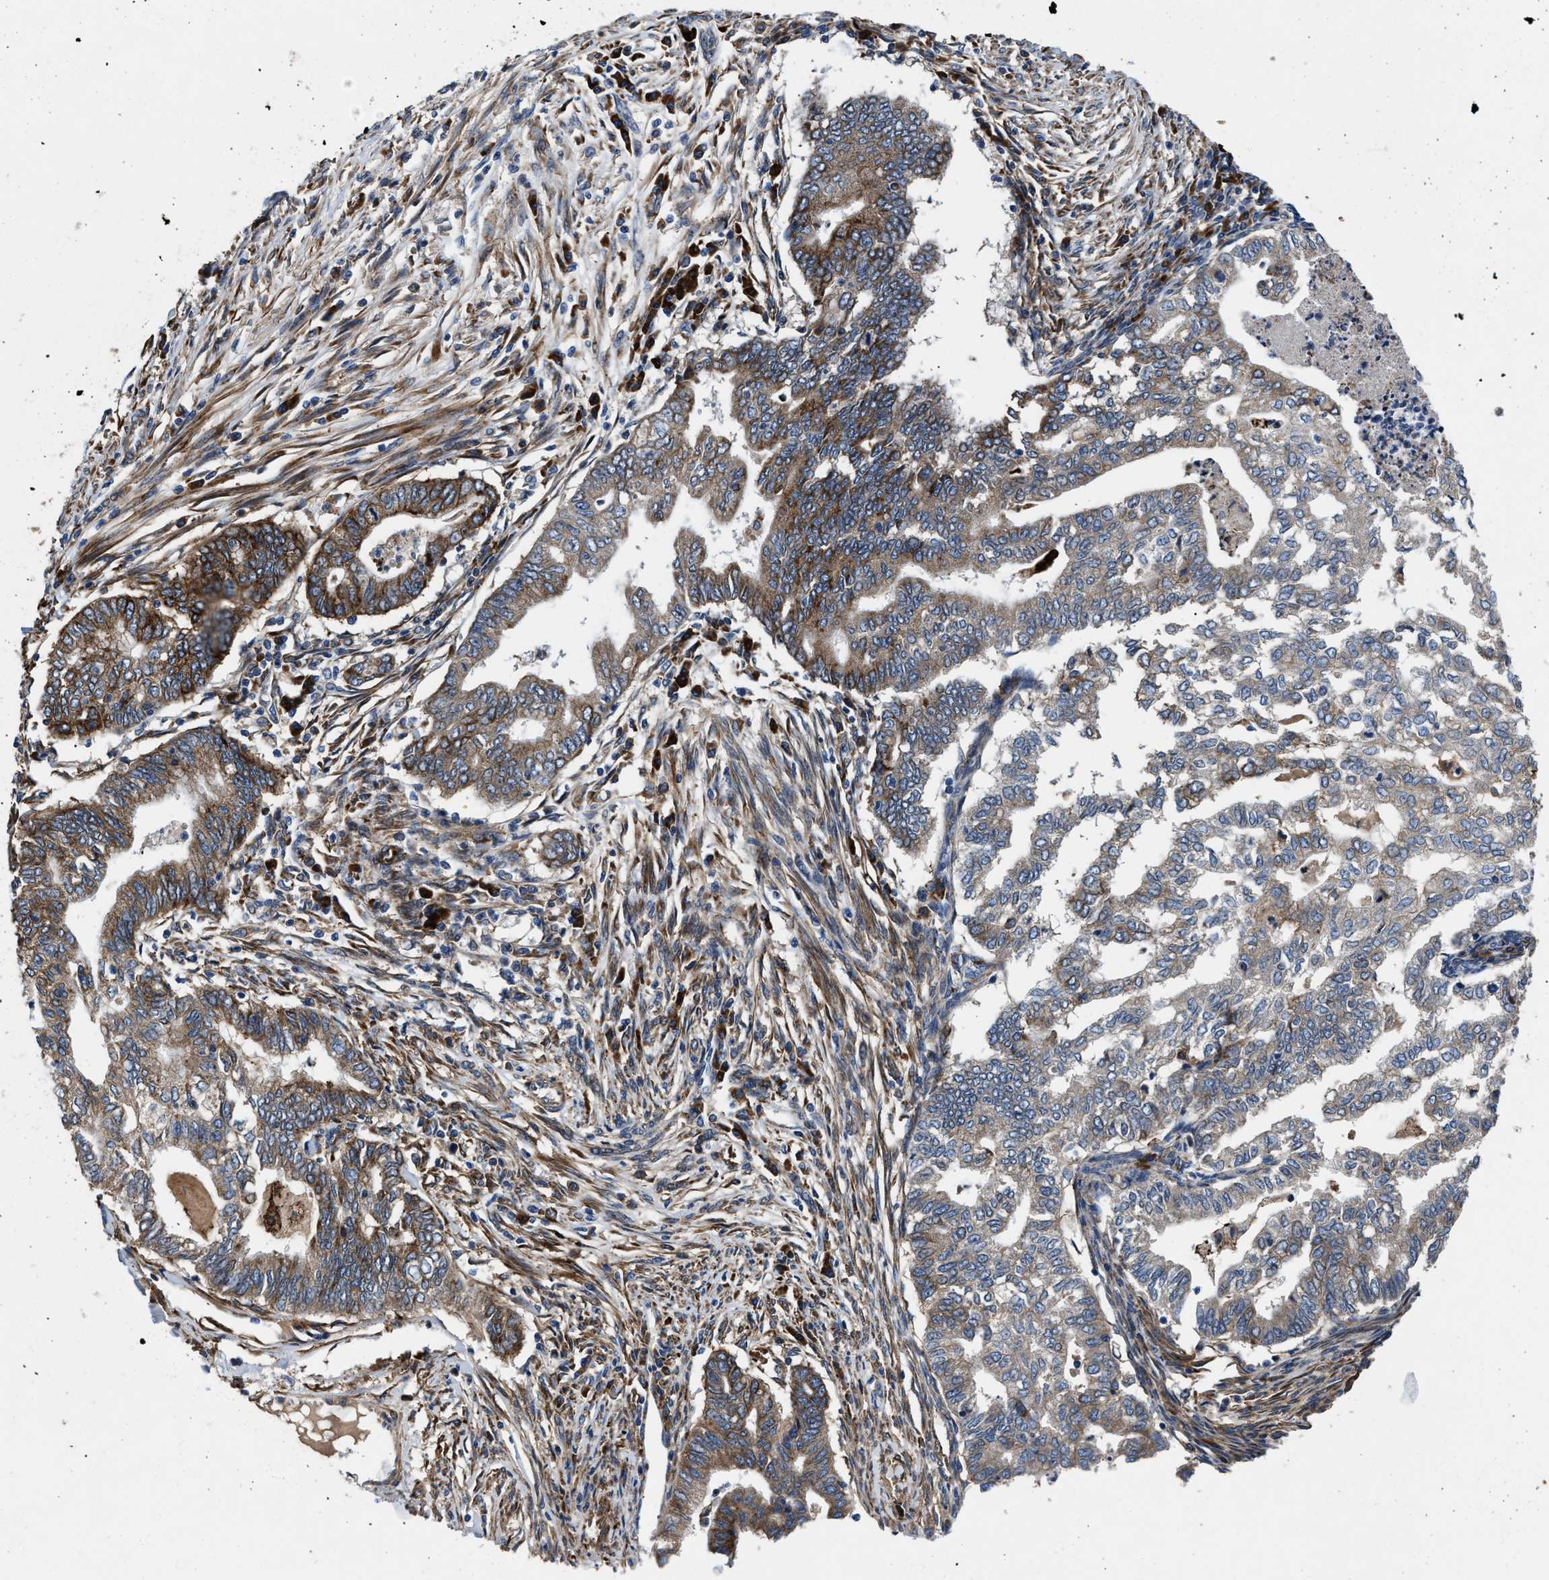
{"staining": {"intensity": "strong", "quantity": "25%-75%", "location": "cytoplasmic/membranous"}, "tissue": "endometrial cancer", "cell_type": "Tumor cells", "image_type": "cancer", "snomed": [{"axis": "morphology", "description": "Polyp, NOS"}, {"axis": "morphology", "description": "Adenocarcinoma, NOS"}, {"axis": "morphology", "description": "Adenoma, NOS"}, {"axis": "topography", "description": "Endometrium"}], "caption": "An immunohistochemistry photomicrograph of tumor tissue is shown. Protein staining in brown shows strong cytoplasmic/membranous positivity in polyp (endometrial) within tumor cells.", "gene": "SLC12A2", "patient": {"sex": "female", "age": 79}}